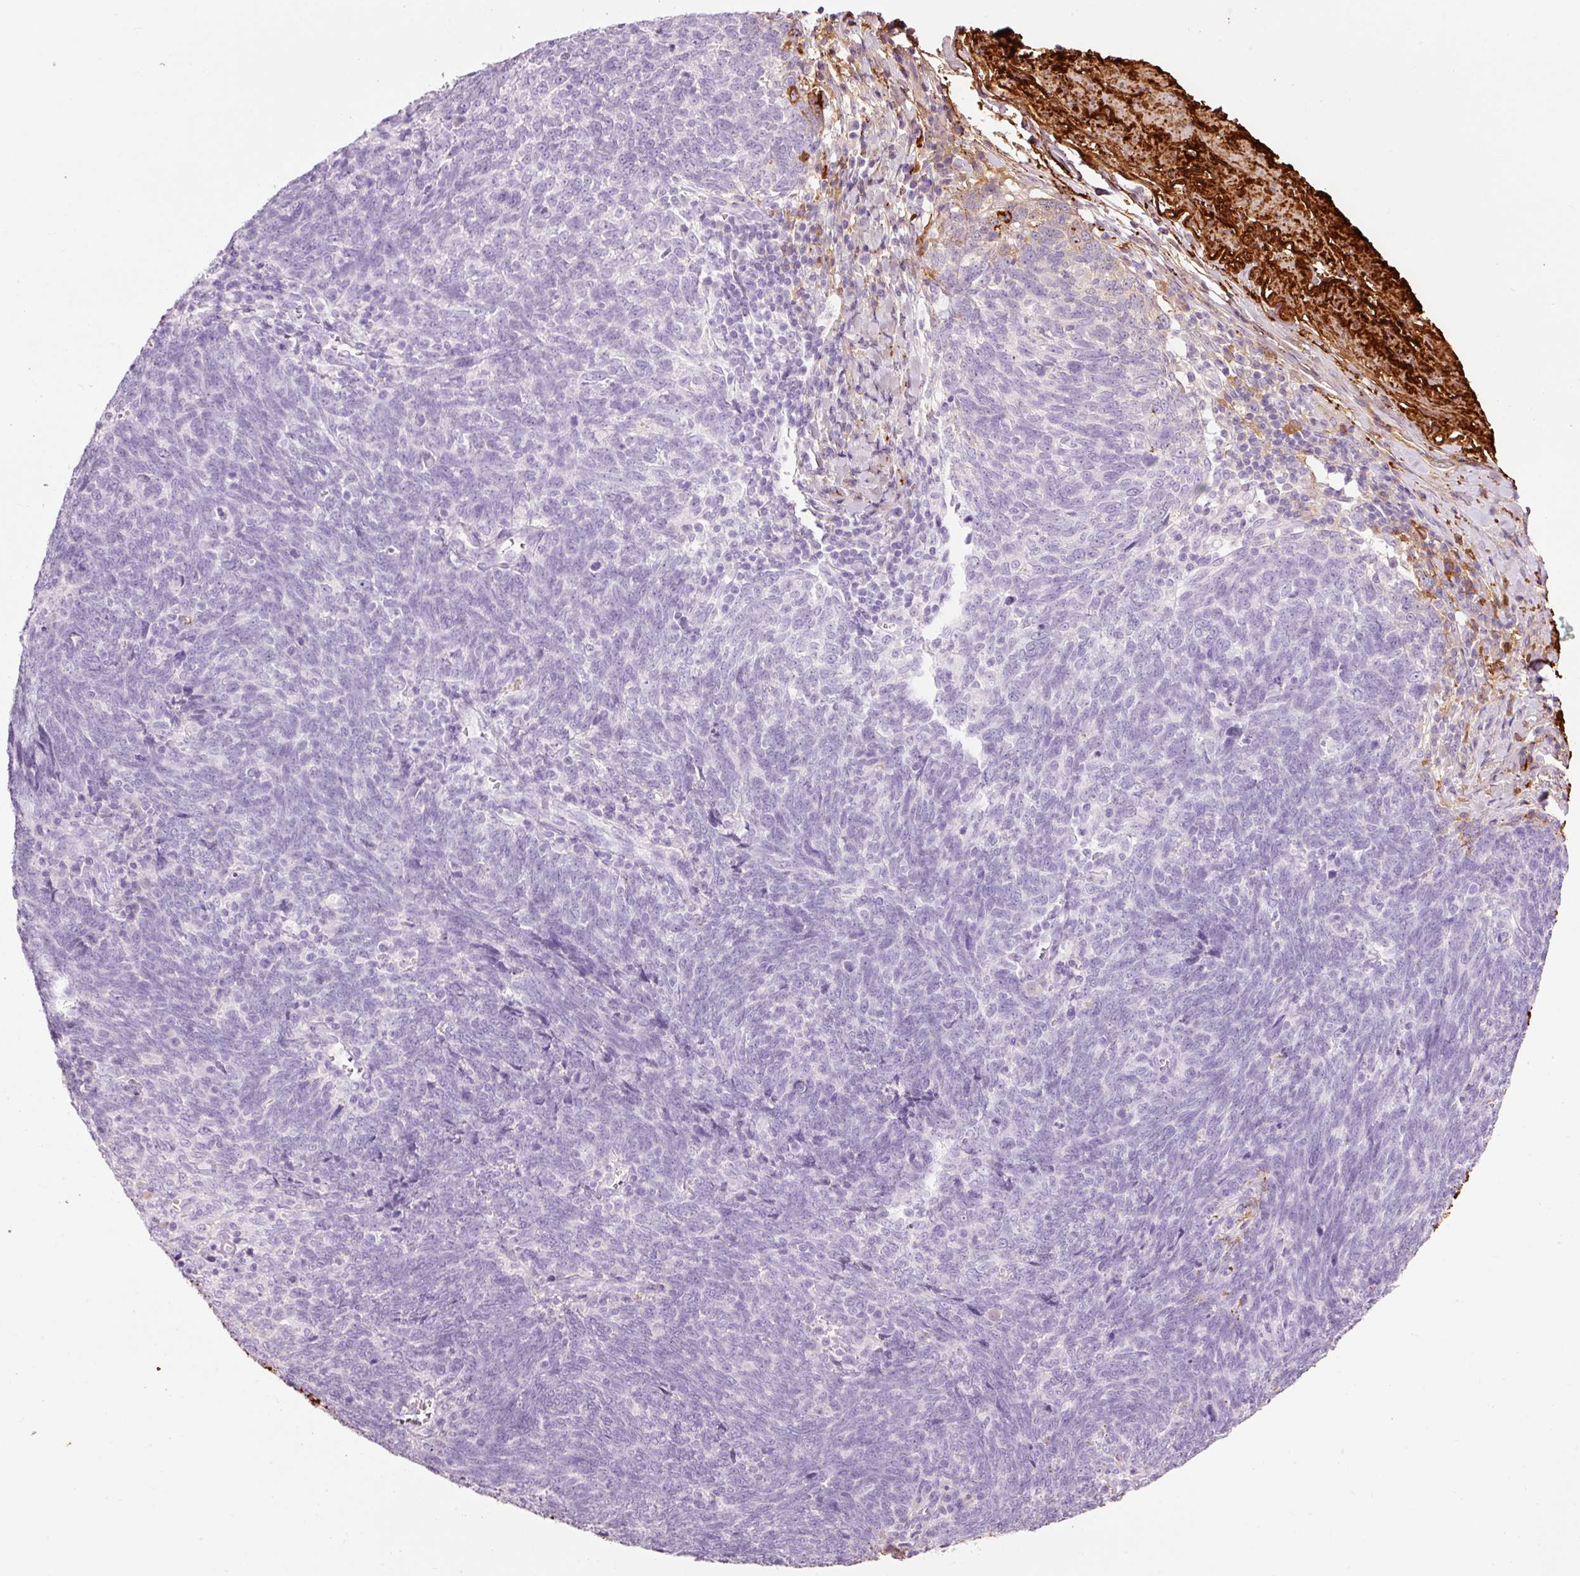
{"staining": {"intensity": "negative", "quantity": "none", "location": "none"}, "tissue": "lung cancer", "cell_type": "Tumor cells", "image_type": "cancer", "snomed": [{"axis": "morphology", "description": "Squamous cell carcinoma, NOS"}, {"axis": "topography", "description": "Lung"}], "caption": "DAB immunohistochemical staining of human lung cancer reveals no significant expression in tumor cells.", "gene": "MFAP4", "patient": {"sex": "female", "age": 72}}